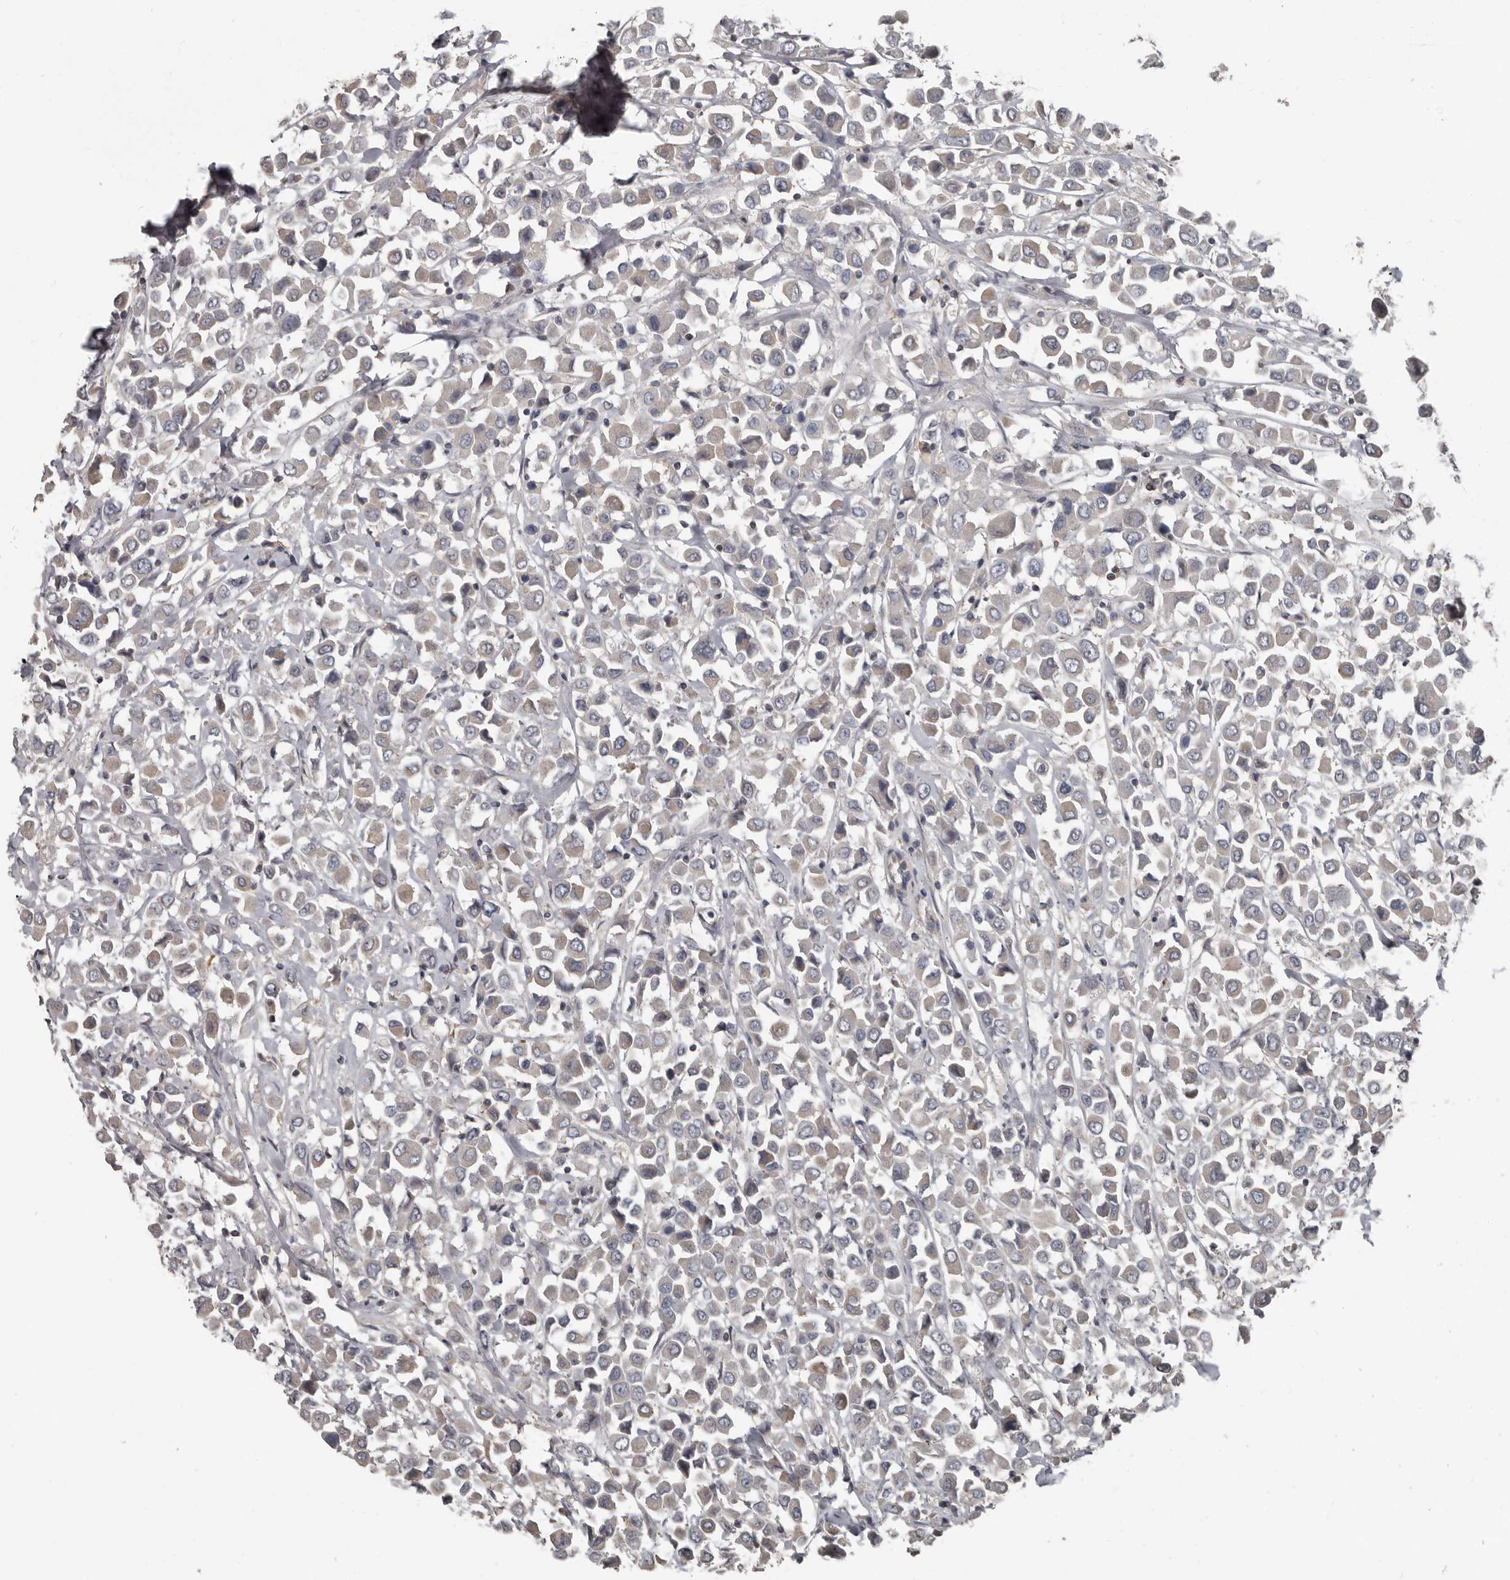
{"staining": {"intensity": "weak", "quantity": "<25%", "location": "cytoplasmic/membranous"}, "tissue": "breast cancer", "cell_type": "Tumor cells", "image_type": "cancer", "snomed": [{"axis": "morphology", "description": "Duct carcinoma"}, {"axis": "topography", "description": "Breast"}], "caption": "An IHC photomicrograph of intraductal carcinoma (breast) is shown. There is no staining in tumor cells of intraductal carcinoma (breast).", "gene": "CA6", "patient": {"sex": "female", "age": 61}}